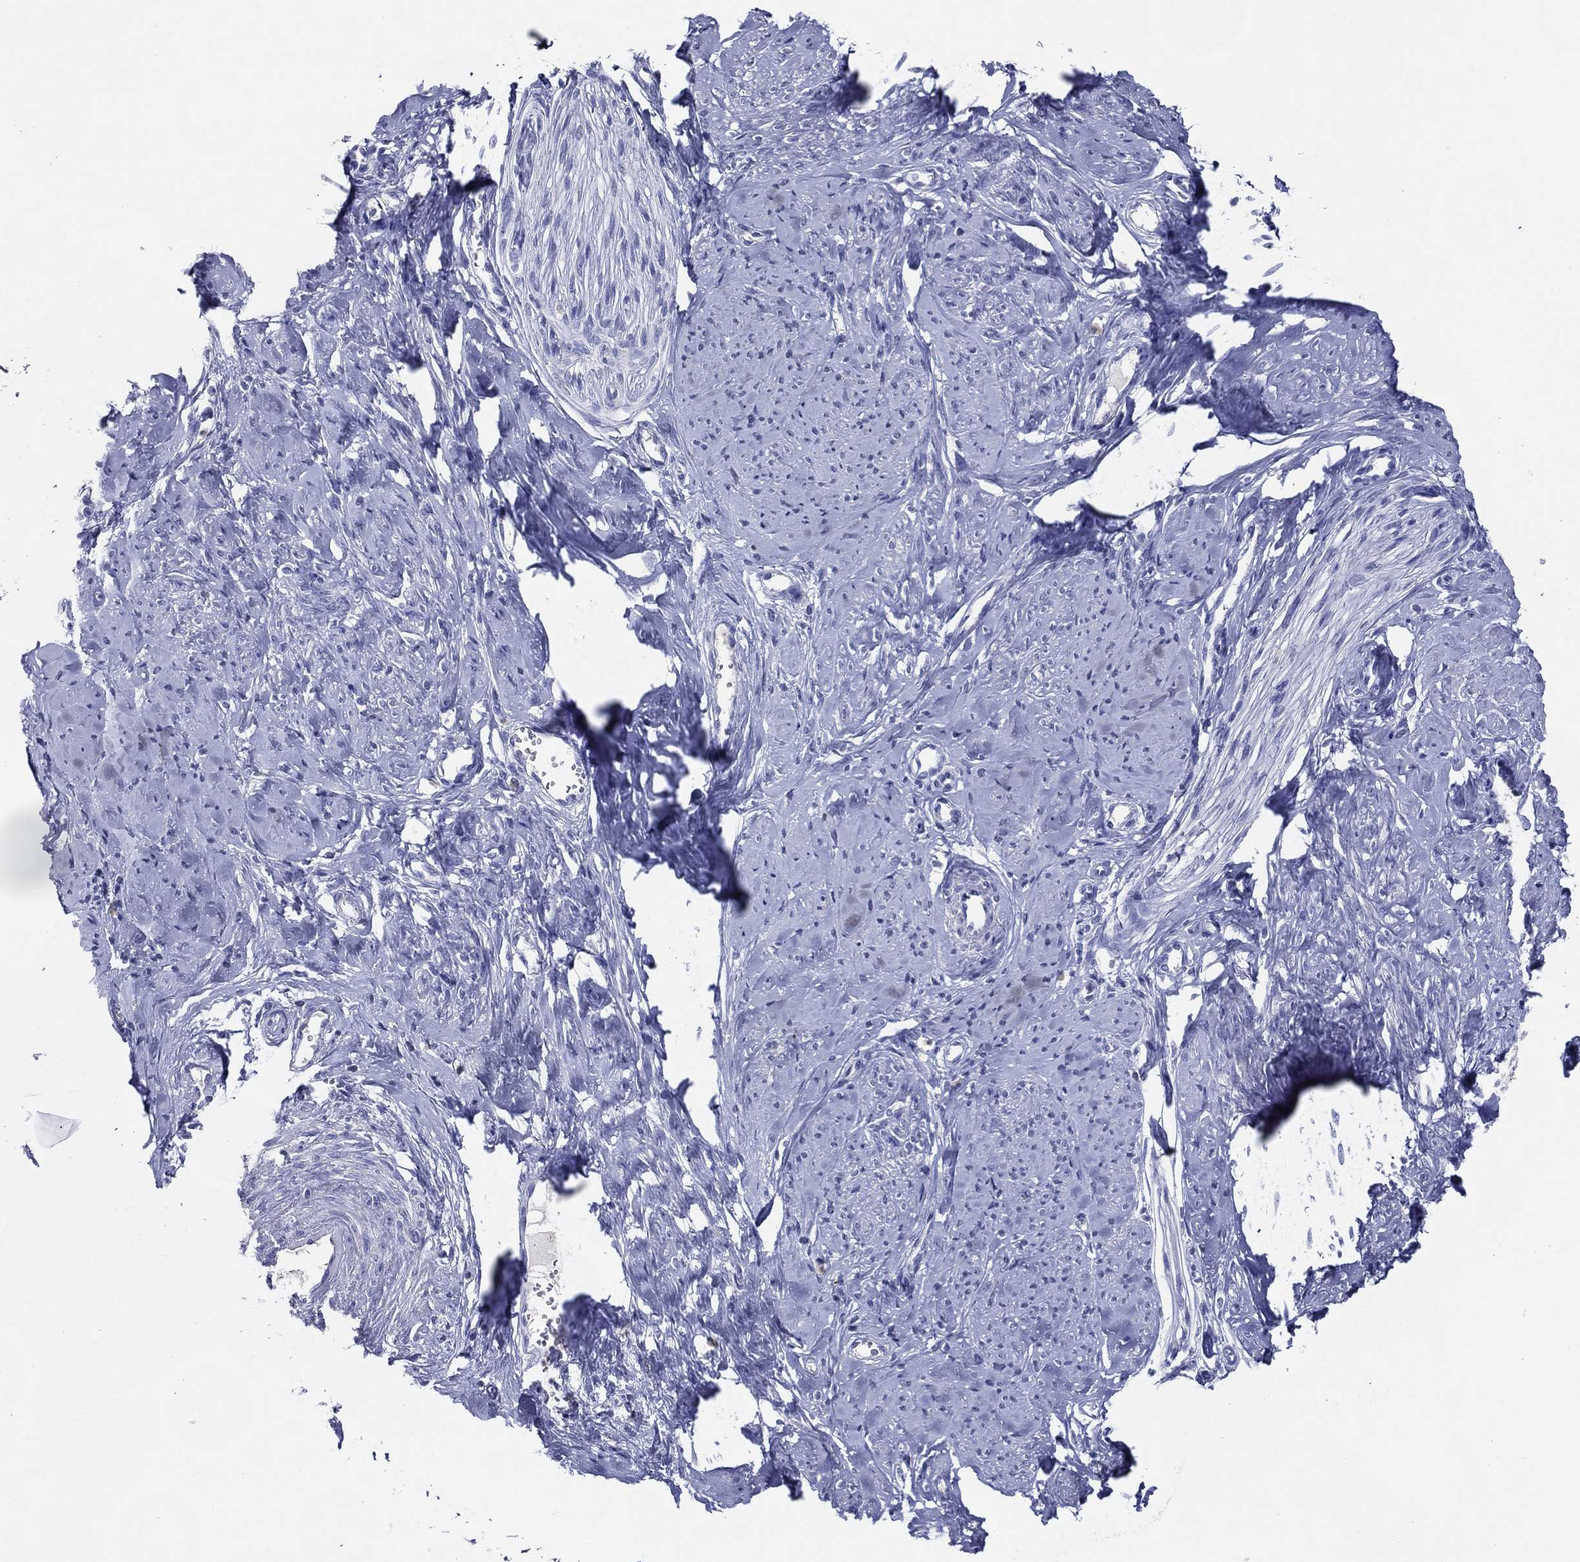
{"staining": {"intensity": "negative", "quantity": "none", "location": "none"}, "tissue": "smooth muscle", "cell_type": "Smooth muscle cells", "image_type": "normal", "snomed": [{"axis": "morphology", "description": "Normal tissue, NOS"}, {"axis": "topography", "description": "Smooth muscle"}], "caption": "Human smooth muscle stained for a protein using IHC exhibits no positivity in smooth muscle cells.", "gene": "TFAP2A", "patient": {"sex": "female", "age": 48}}